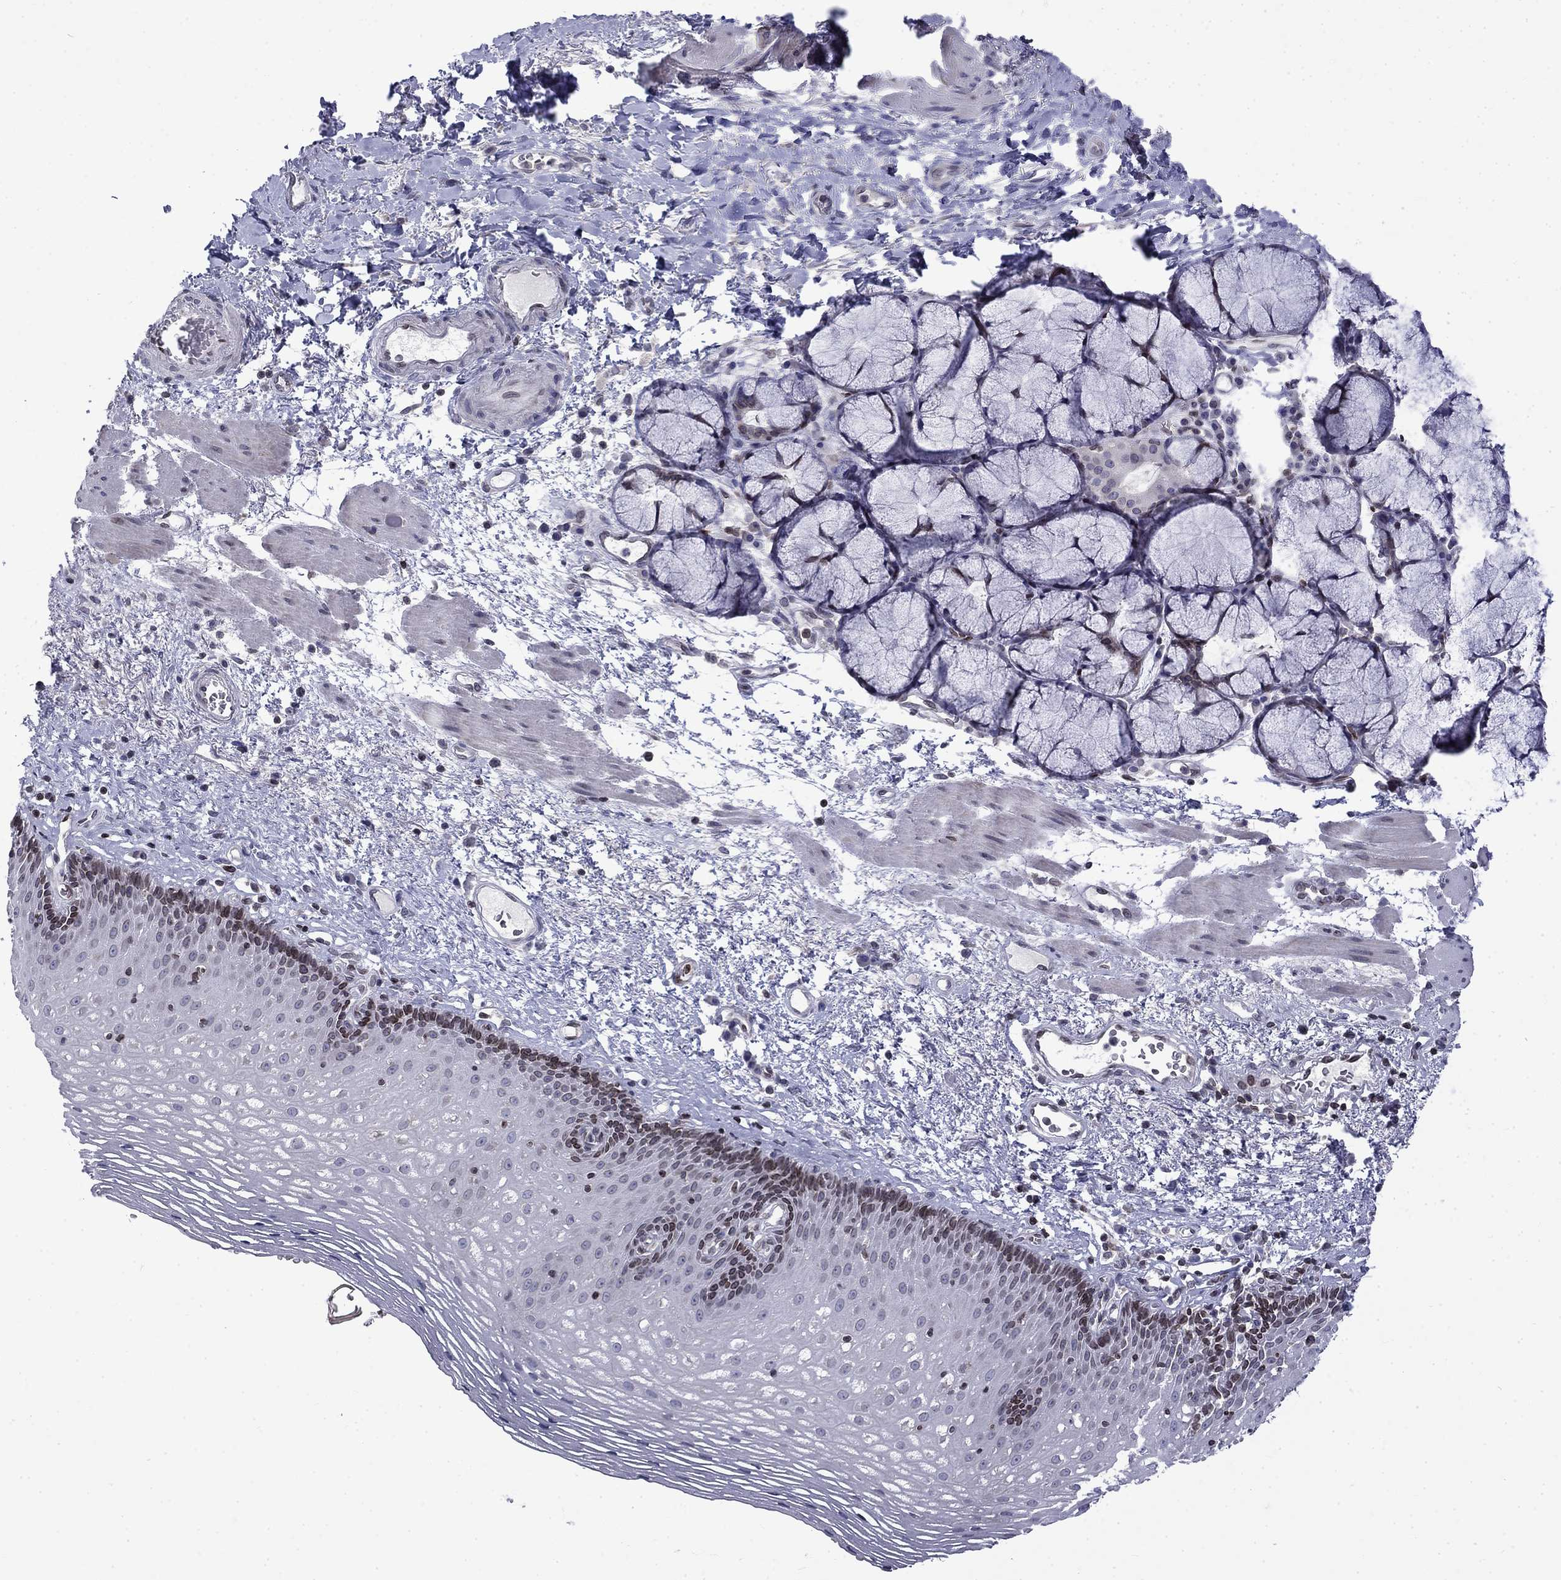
{"staining": {"intensity": "strong", "quantity": "<25%", "location": "nuclear"}, "tissue": "esophagus", "cell_type": "Squamous epithelial cells", "image_type": "normal", "snomed": [{"axis": "morphology", "description": "Normal tissue, NOS"}, {"axis": "topography", "description": "Esophagus"}], "caption": "Protein staining shows strong nuclear staining in about <25% of squamous epithelial cells in benign esophagus.", "gene": "SLA", "patient": {"sex": "male", "age": 76}}